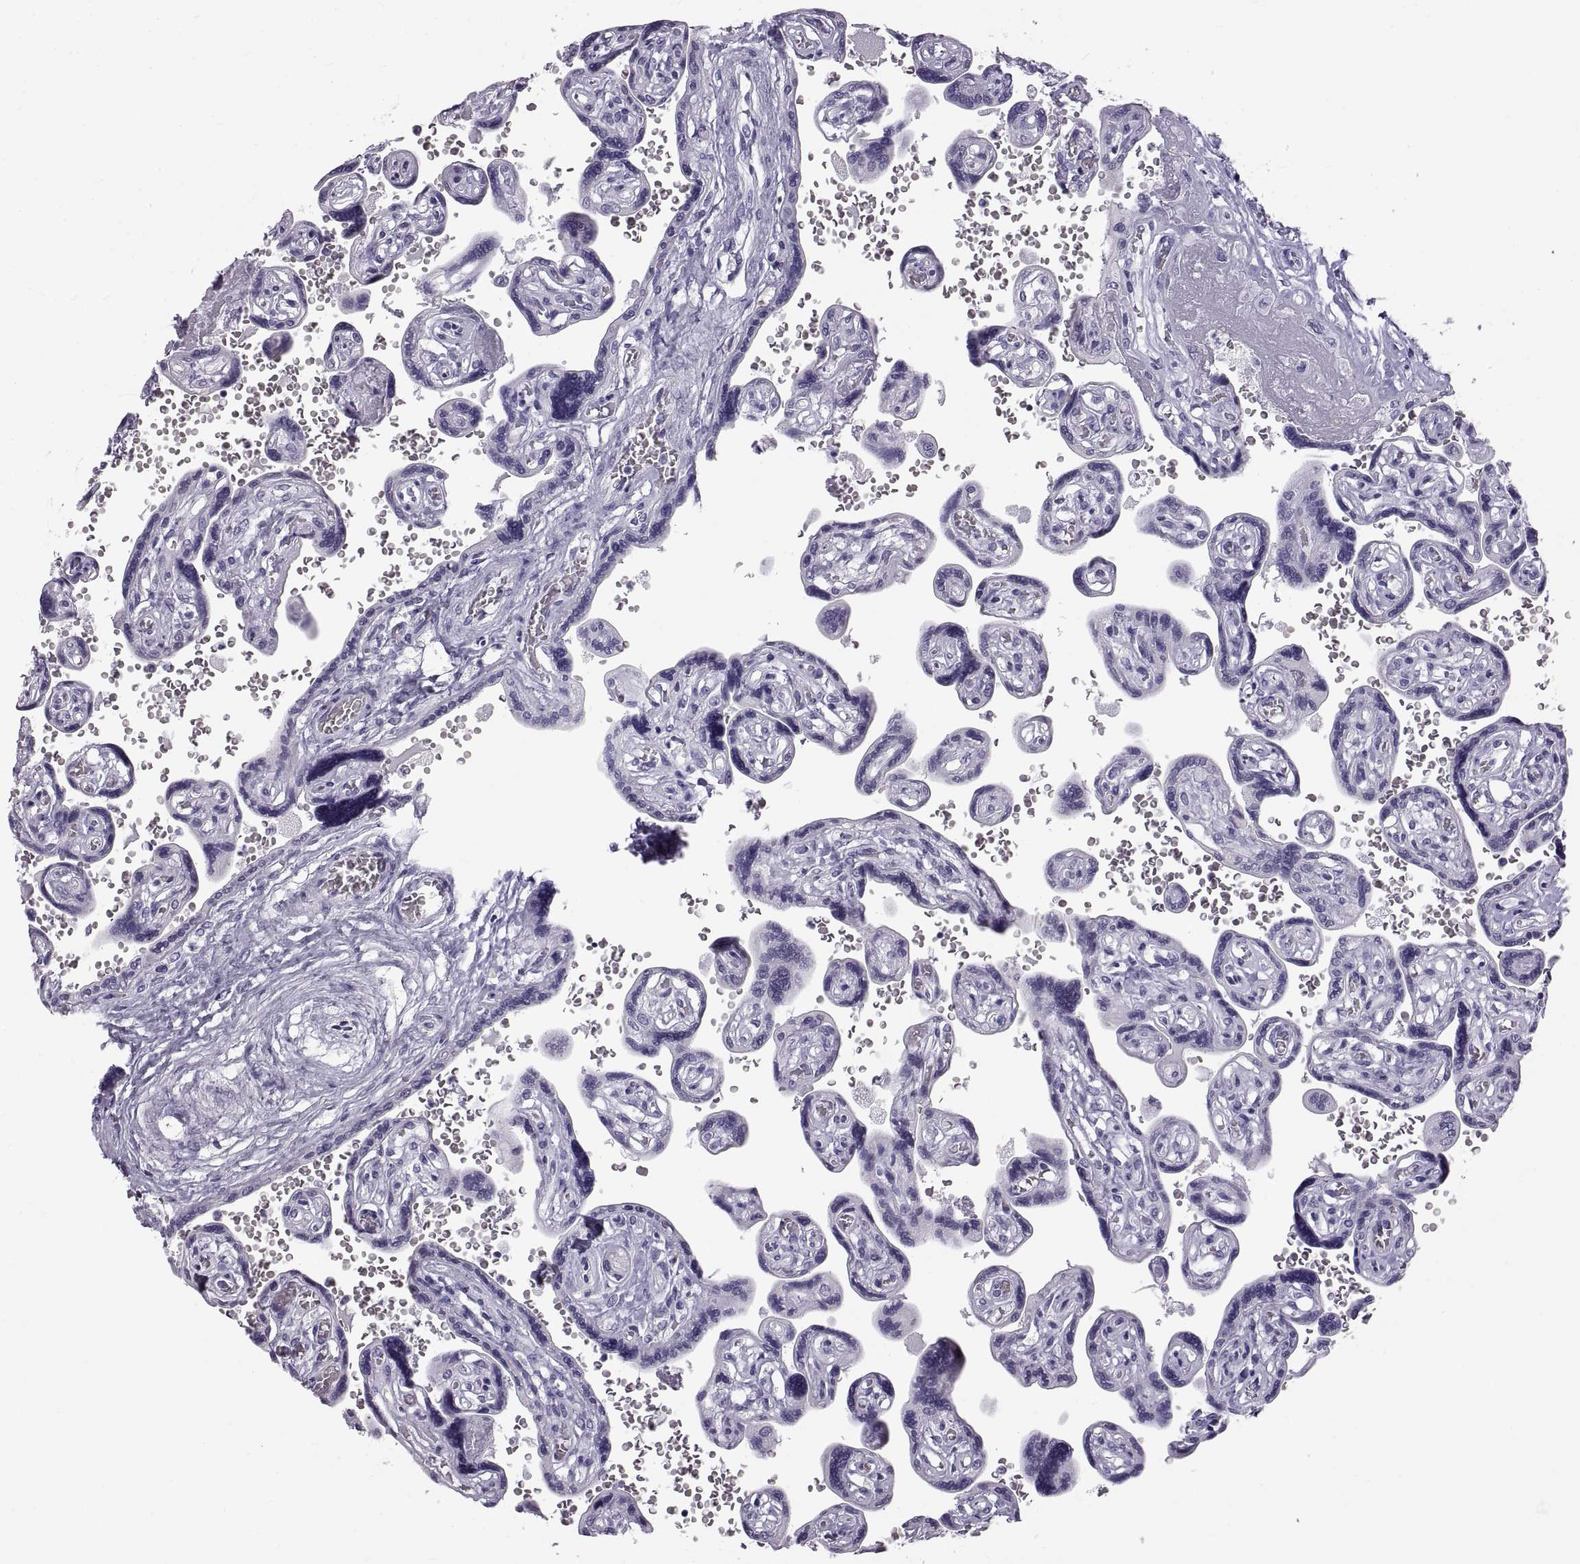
{"staining": {"intensity": "negative", "quantity": "none", "location": "none"}, "tissue": "placenta", "cell_type": "Decidual cells", "image_type": "normal", "snomed": [{"axis": "morphology", "description": "Normal tissue, NOS"}, {"axis": "topography", "description": "Placenta"}], "caption": "Immunohistochemistry (IHC) image of normal placenta: placenta stained with DAB demonstrates no significant protein expression in decidual cells. Brightfield microscopy of immunohistochemistry (IHC) stained with DAB (brown) and hematoxylin (blue), captured at high magnification.", "gene": "WFDC8", "patient": {"sex": "female", "age": 32}}